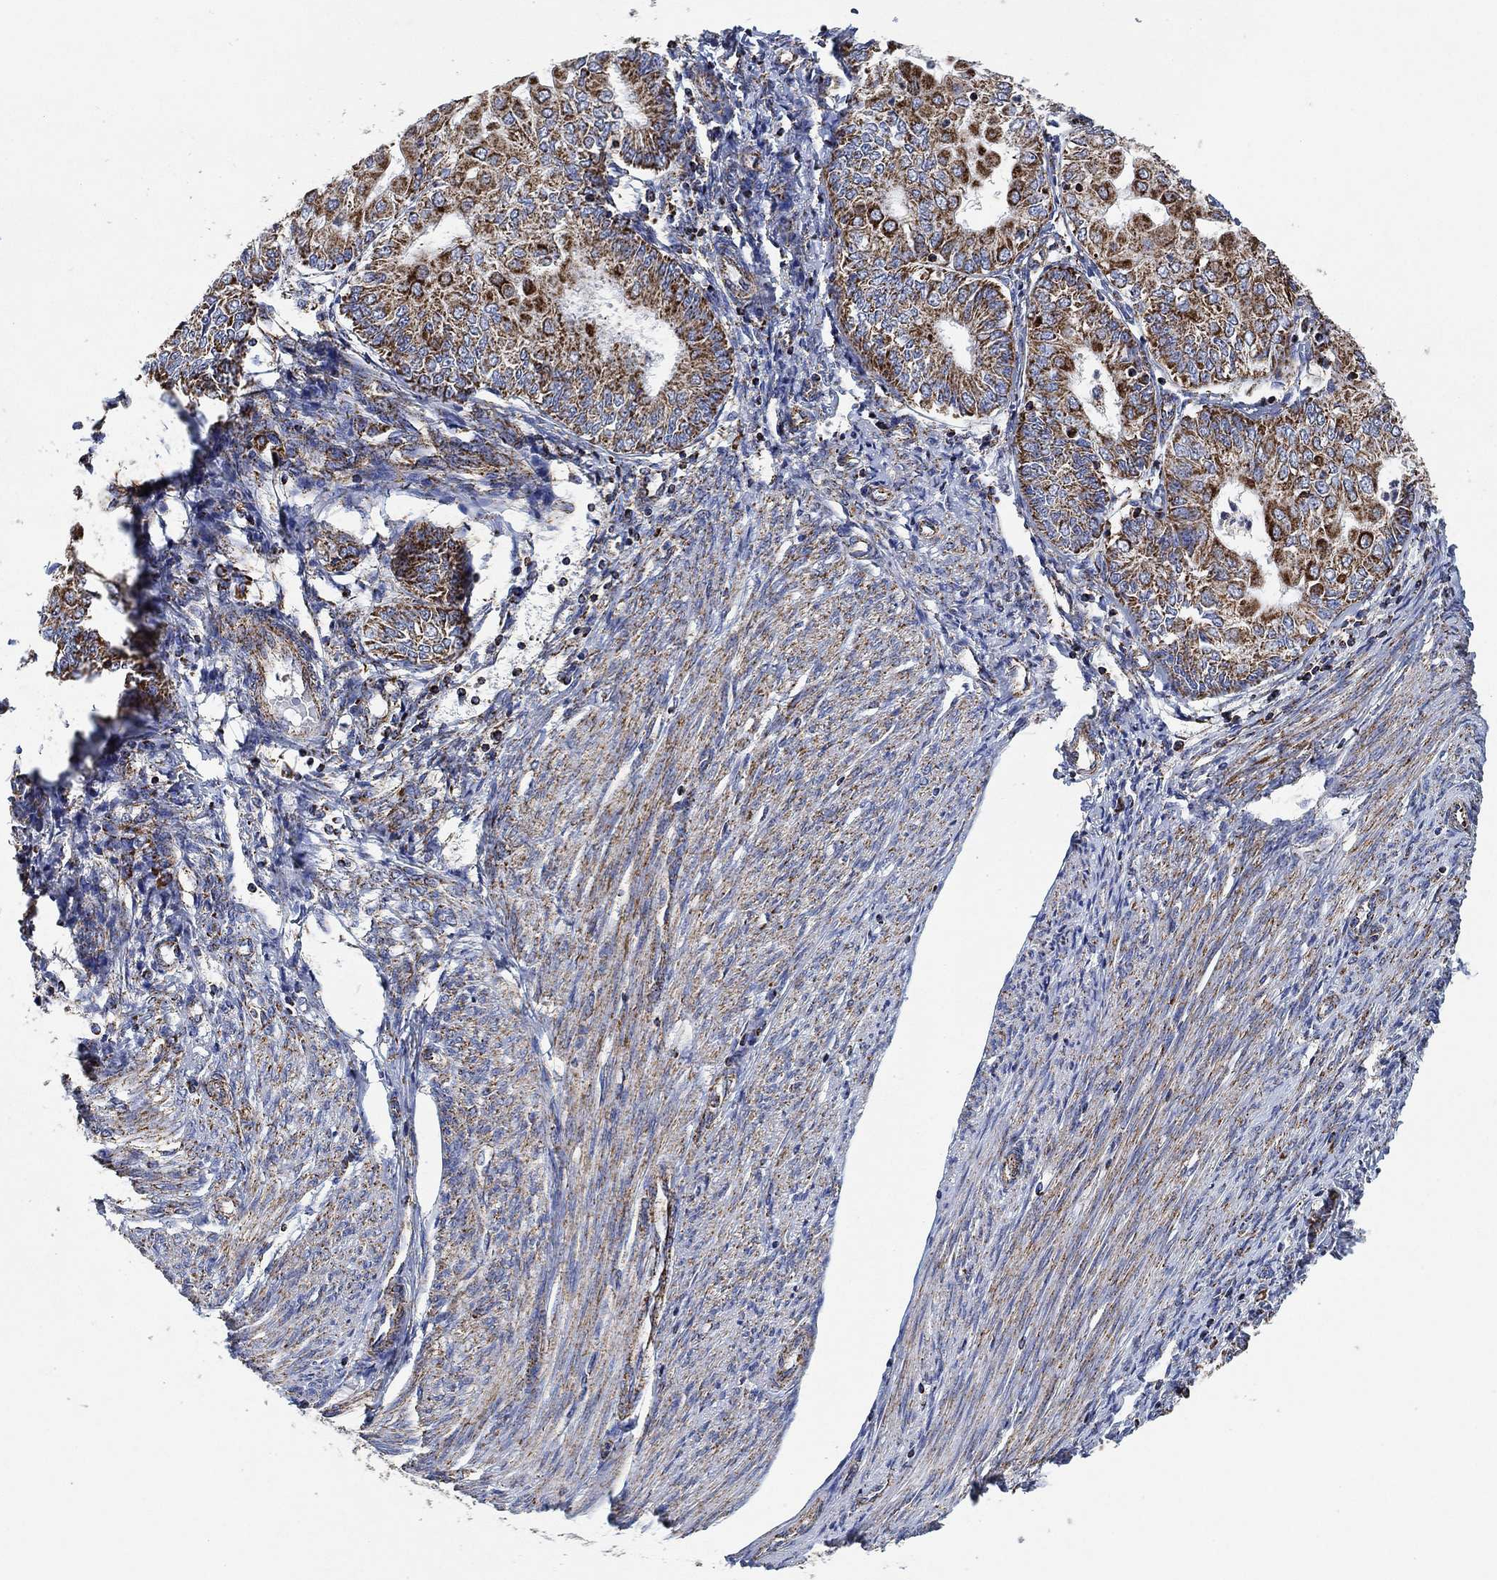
{"staining": {"intensity": "moderate", "quantity": ">75%", "location": "cytoplasmic/membranous"}, "tissue": "endometrial cancer", "cell_type": "Tumor cells", "image_type": "cancer", "snomed": [{"axis": "morphology", "description": "Adenocarcinoma, NOS"}, {"axis": "topography", "description": "Endometrium"}], "caption": "Endometrial cancer (adenocarcinoma) stained with a protein marker demonstrates moderate staining in tumor cells.", "gene": "NDUFS3", "patient": {"sex": "female", "age": 68}}